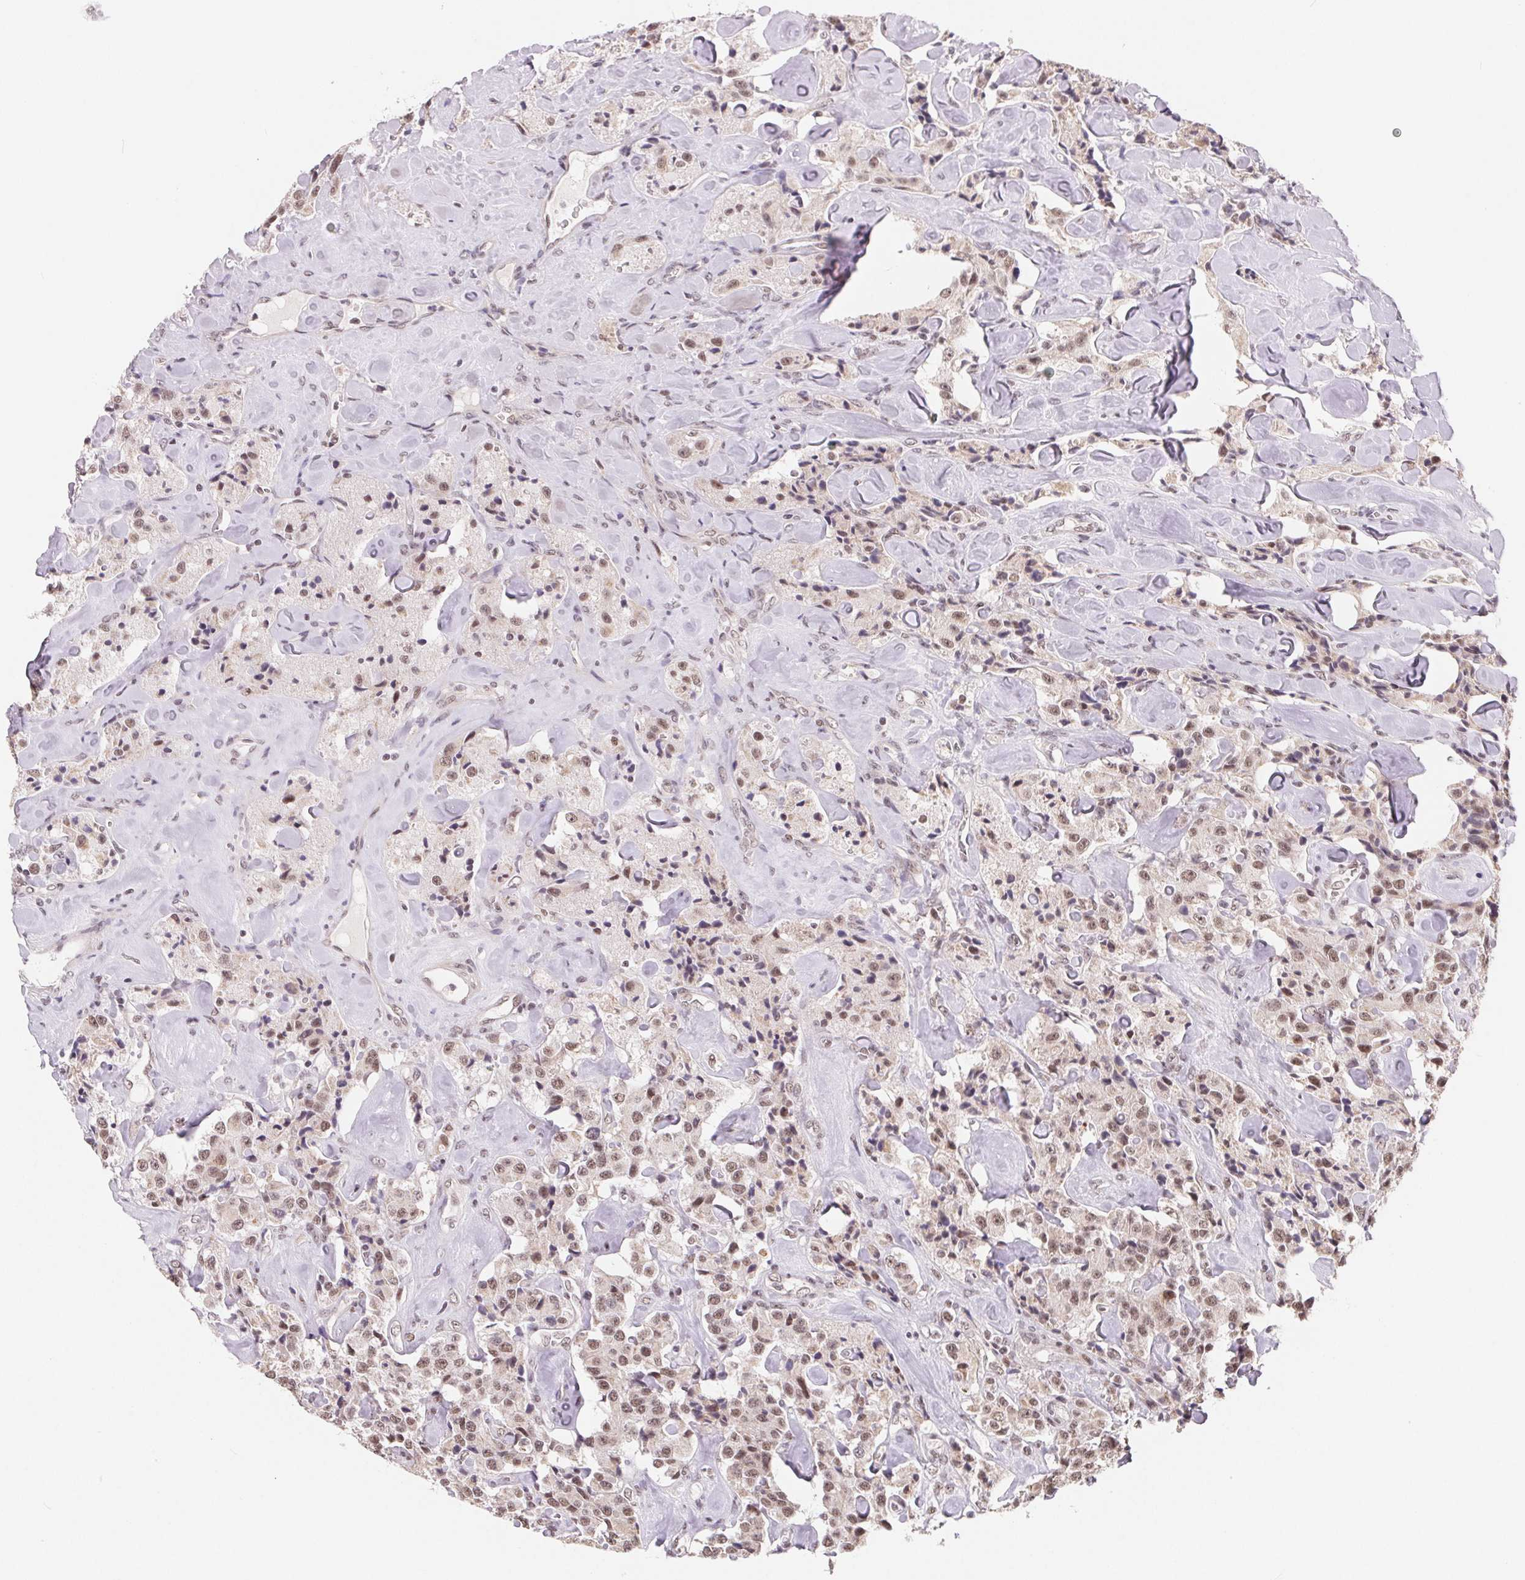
{"staining": {"intensity": "weak", "quantity": ">75%", "location": "nuclear"}, "tissue": "carcinoid", "cell_type": "Tumor cells", "image_type": "cancer", "snomed": [{"axis": "morphology", "description": "Carcinoid, malignant, NOS"}, {"axis": "topography", "description": "Pancreas"}], "caption": "Human carcinoid stained for a protein (brown) exhibits weak nuclear positive positivity in about >75% of tumor cells.", "gene": "TCERG1", "patient": {"sex": "male", "age": 41}}